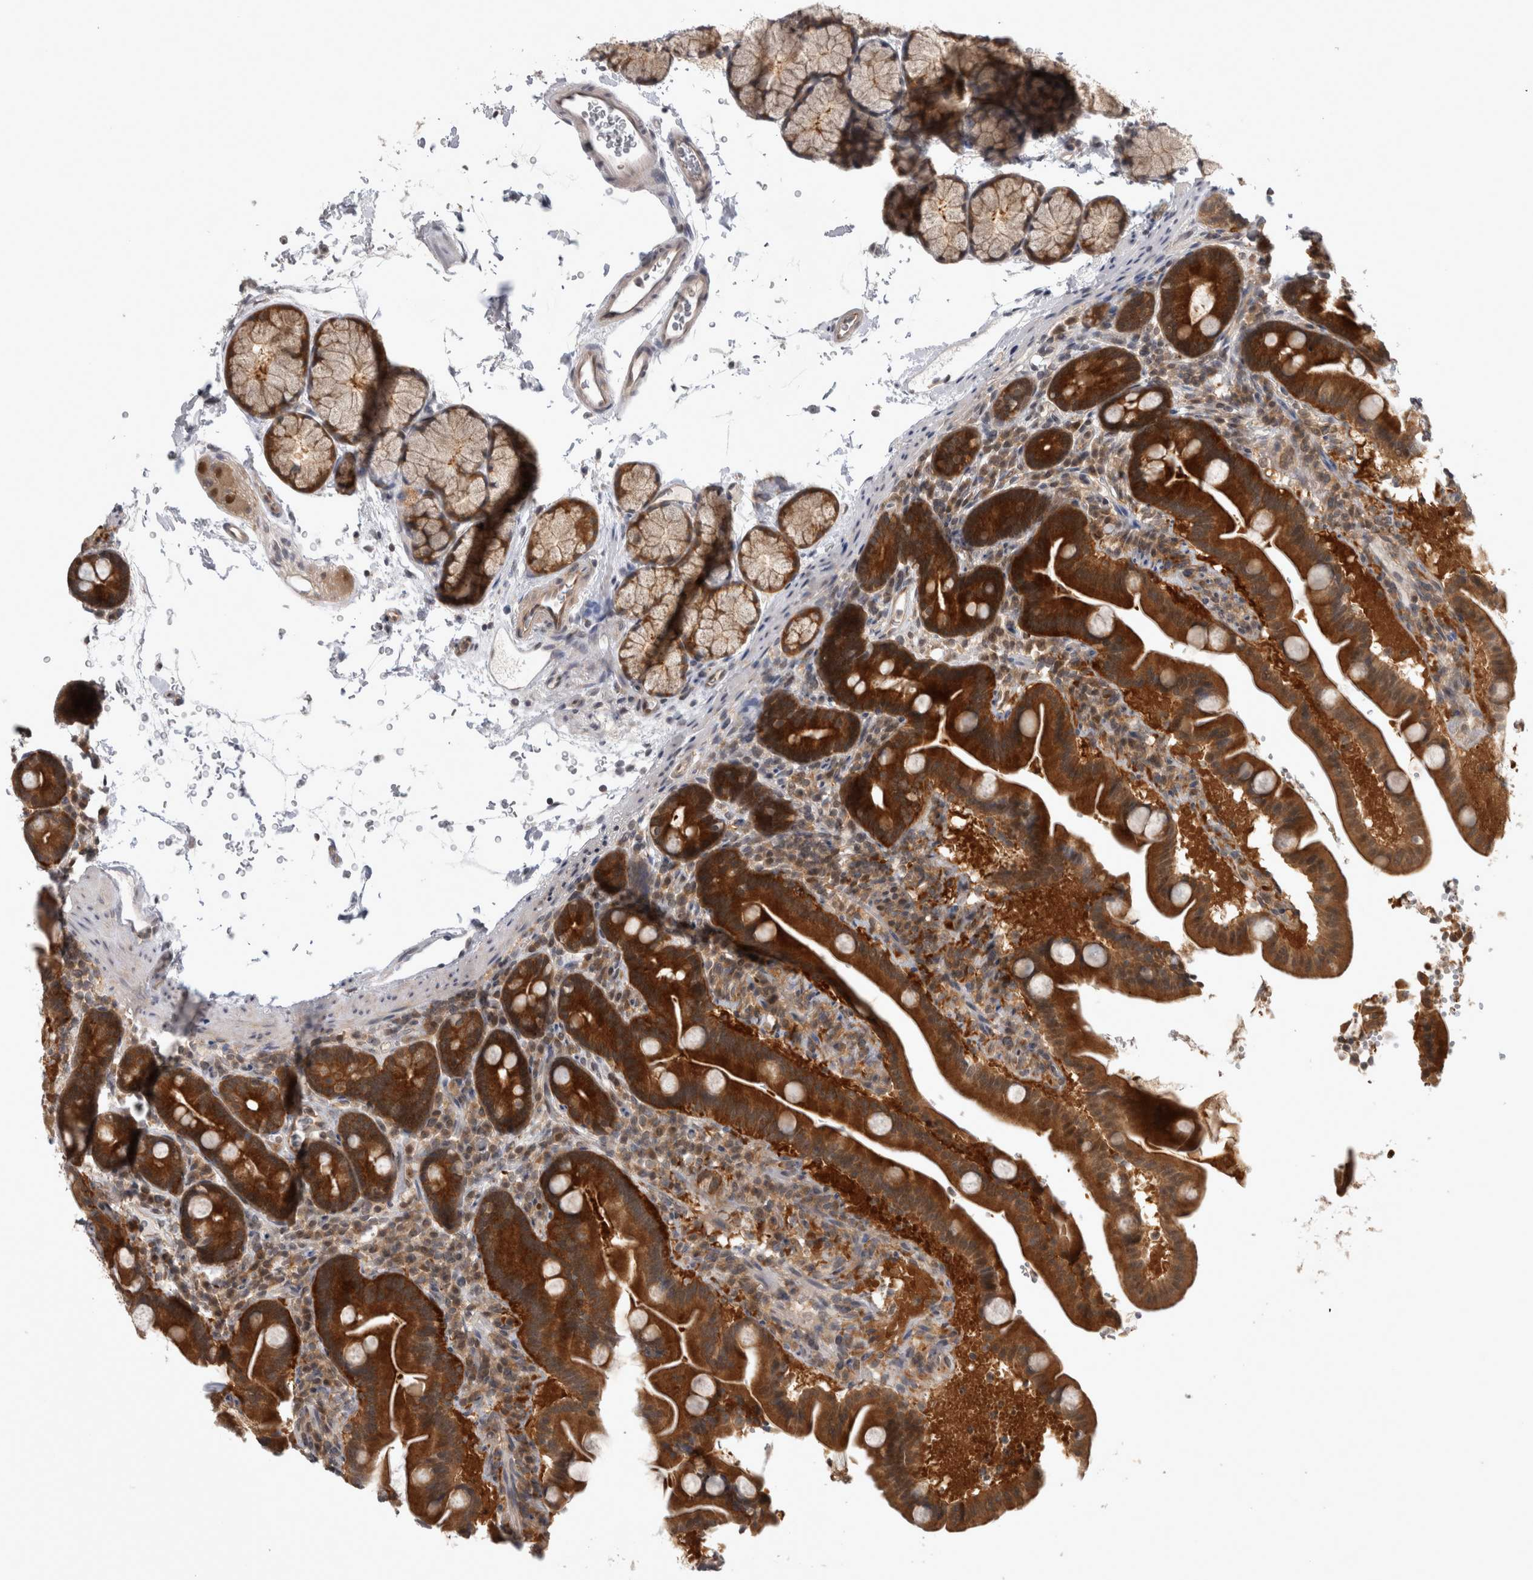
{"staining": {"intensity": "strong", "quantity": ">75%", "location": "cytoplasmic/membranous"}, "tissue": "duodenum", "cell_type": "Glandular cells", "image_type": "normal", "snomed": [{"axis": "morphology", "description": "Normal tissue, NOS"}, {"axis": "topography", "description": "Duodenum"}], "caption": "The histopathology image demonstrates staining of benign duodenum, revealing strong cytoplasmic/membranous protein positivity (brown color) within glandular cells. (Stains: DAB in brown, nuclei in blue, Microscopy: brightfield microscopy at high magnification).", "gene": "PSMB2", "patient": {"sex": "male", "age": 54}}